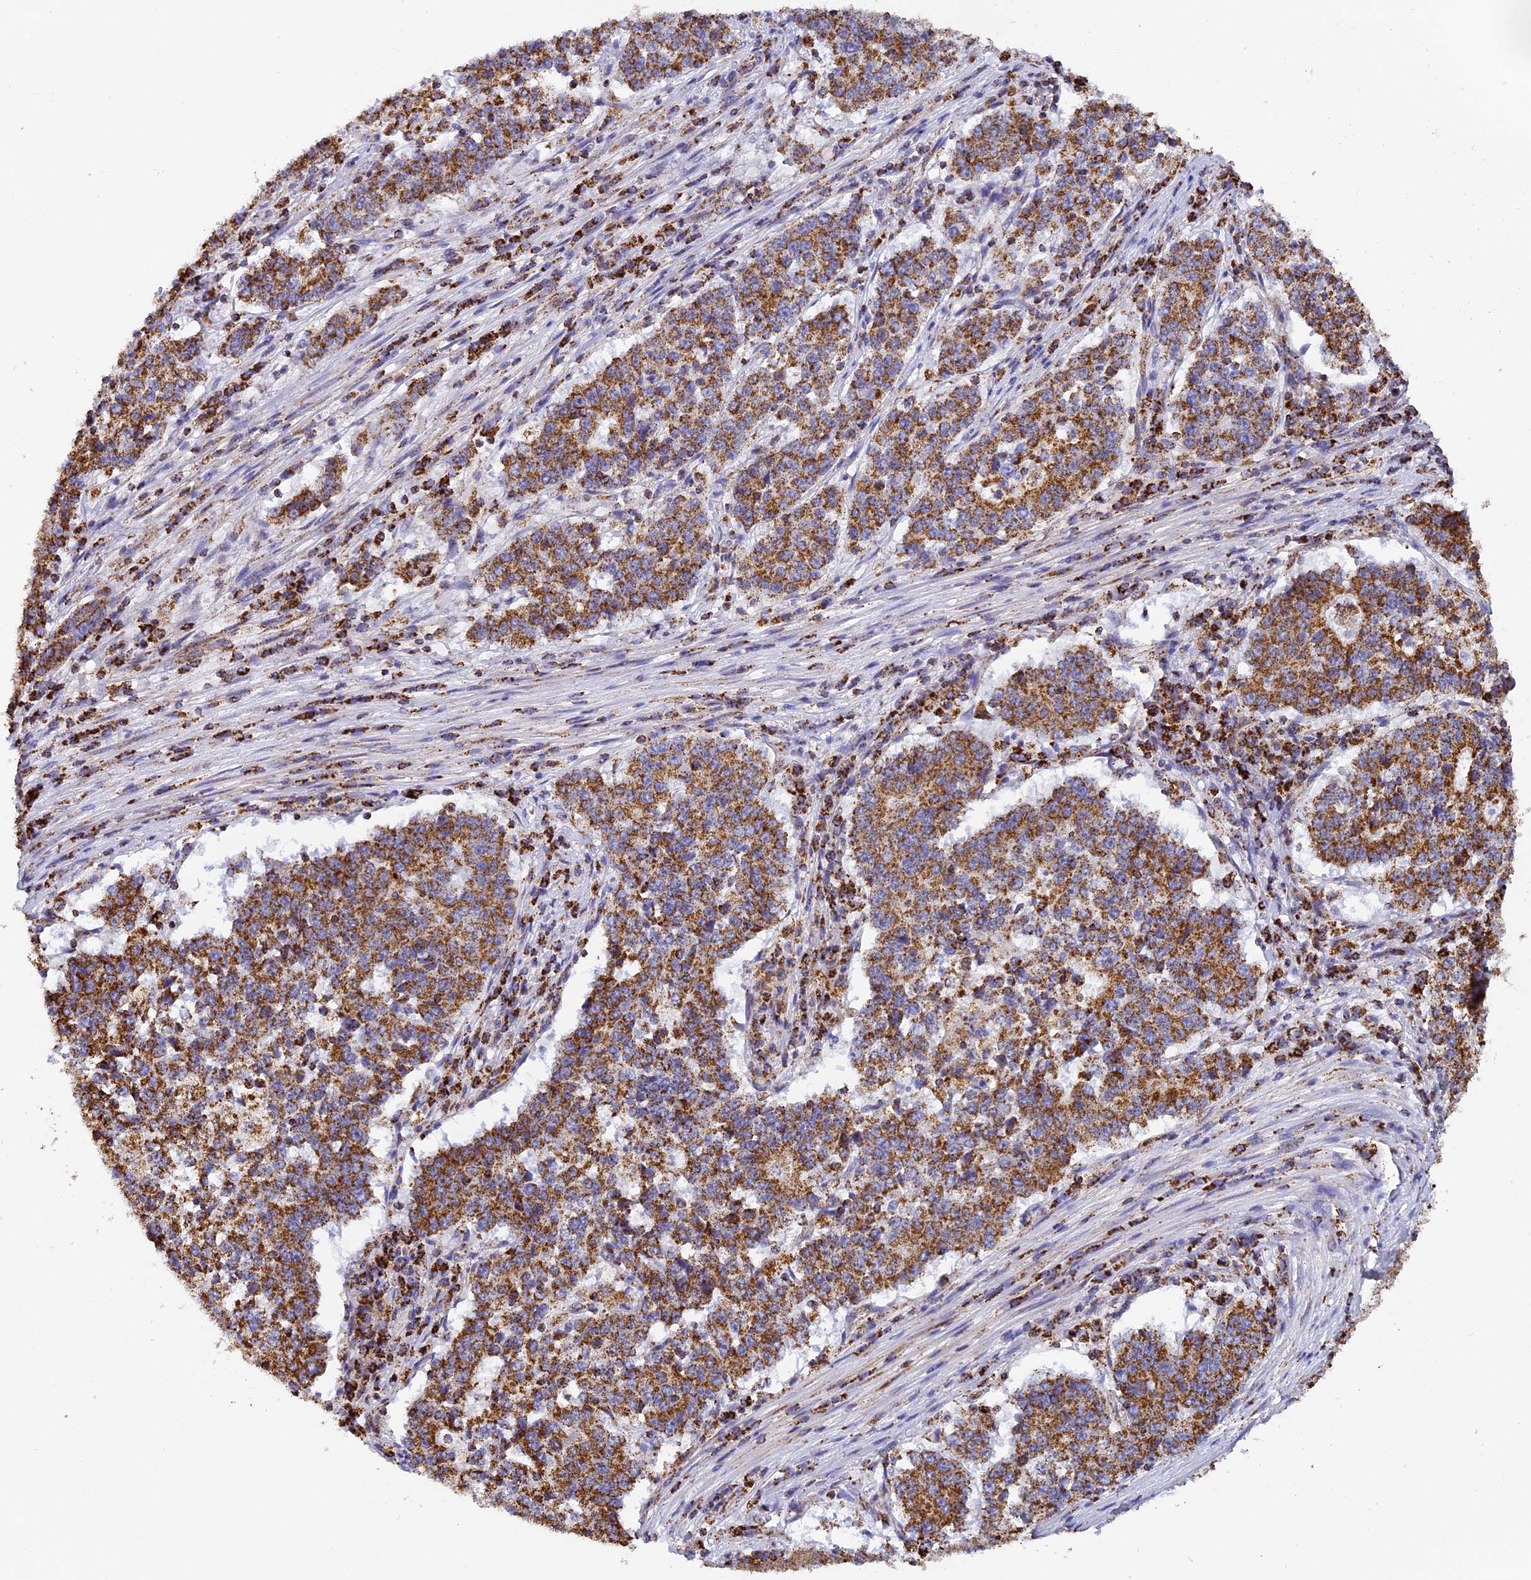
{"staining": {"intensity": "moderate", "quantity": ">75%", "location": "cytoplasmic/membranous"}, "tissue": "stomach cancer", "cell_type": "Tumor cells", "image_type": "cancer", "snomed": [{"axis": "morphology", "description": "Adenocarcinoma, NOS"}, {"axis": "topography", "description": "Stomach"}], "caption": "Immunohistochemistry (DAB (3,3'-diaminobenzidine)) staining of human adenocarcinoma (stomach) exhibits moderate cytoplasmic/membranous protein staining in approximately >75% of tumor cells. The staining was performed using DAB (3,3'-diaminobenzidine) to visualize the protein expression in brown, while the nuclei were stained in blue with hematoxylin (Magnification: 20x).", "gene": "STK17A", "patient": {"sex": "male", "age": 59}}